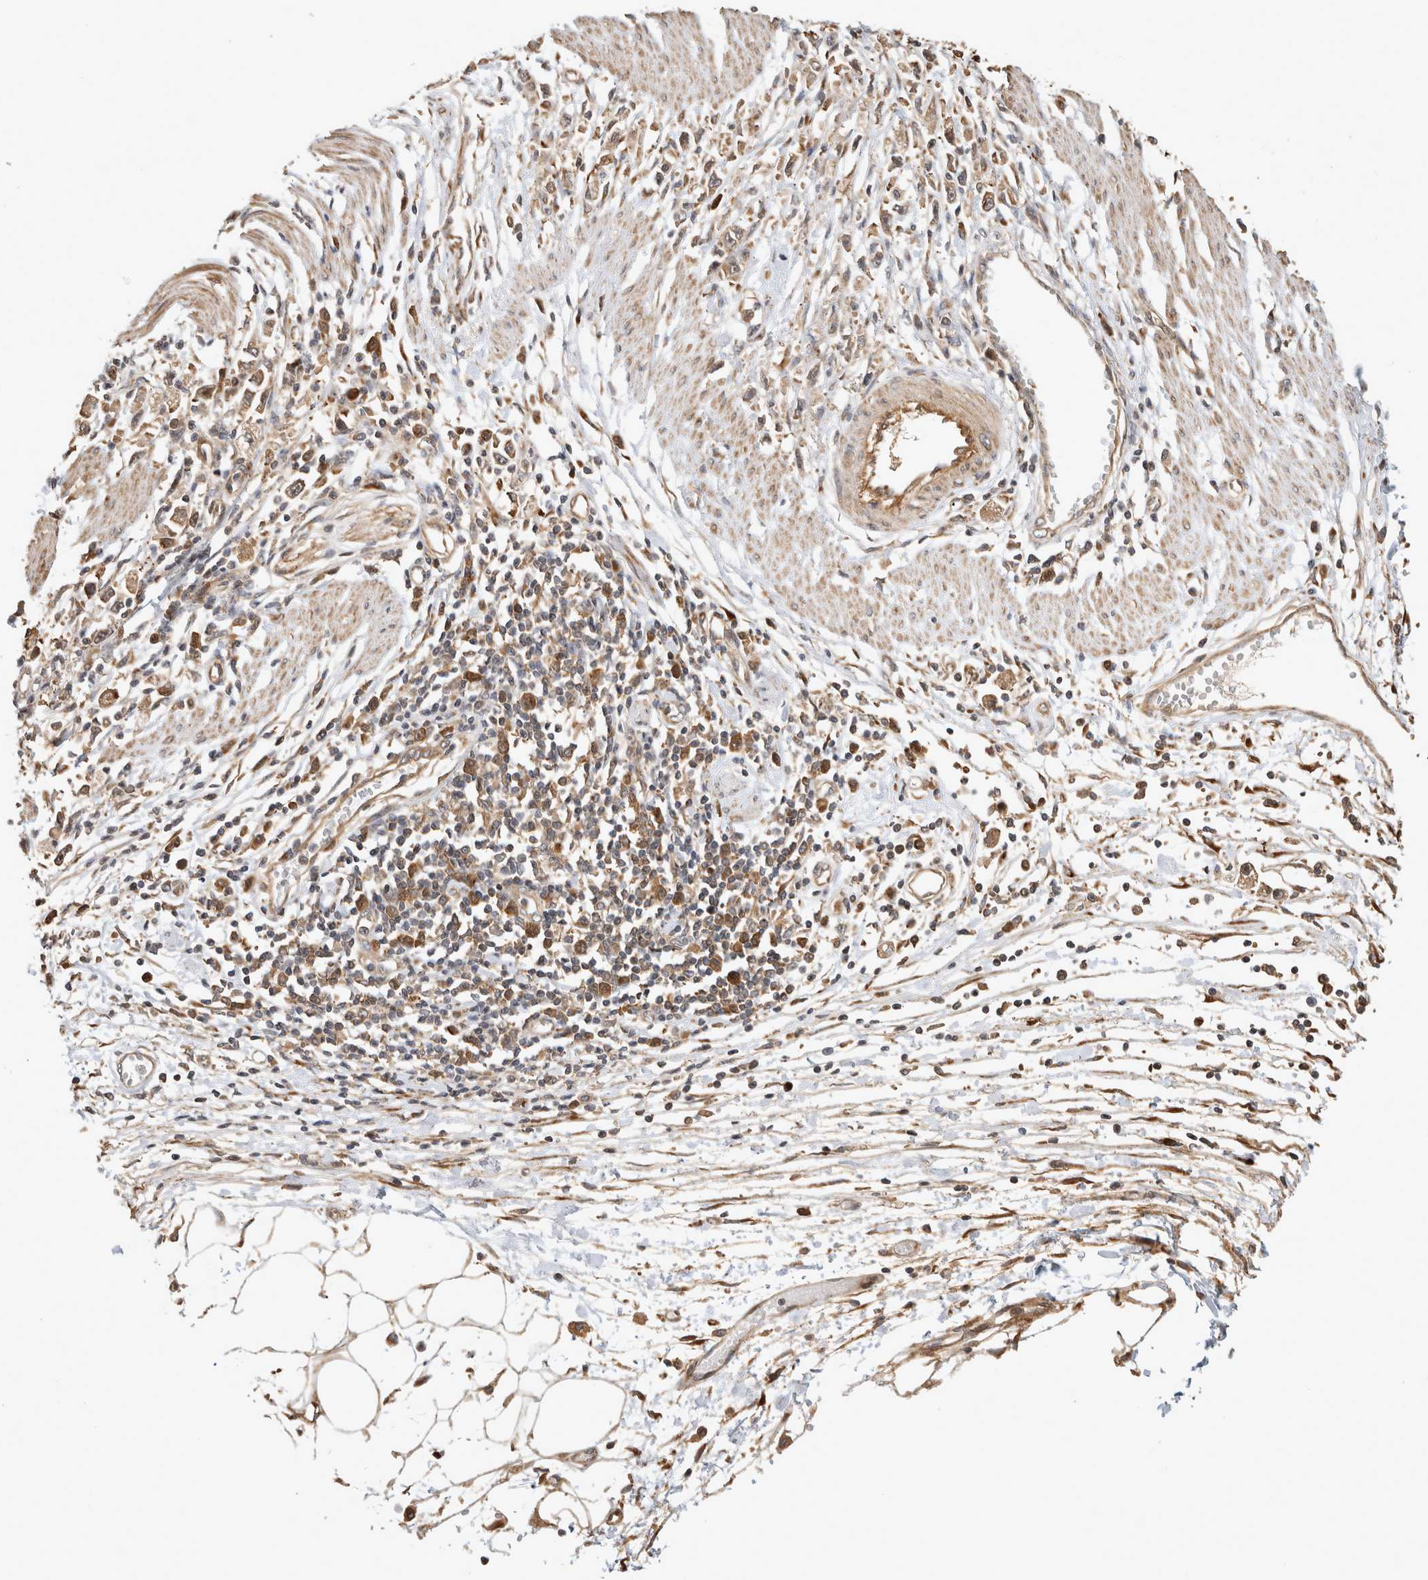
{"staining": {"intensity": "moderate", "quantity": ">75%", "location": "cytoplasmic/membranous"}, "tissue": "stomach cancer", "cell_type": "Tumor cells", "image_type": "cancer", "snomed": [{"axis": "morphology", "description": "Adenocarcinoma, NOS"}, {"axis": "topography", "description": "Stomach"}], "caption": "DAB (3,3'-diaminobenzidine) immunohistochemical staining of stomach adenocarcinoma demonstrates moderate cytoplasmic/membranous protein expression in approximately >75% of tumor cells. (DAB (3,3'-diaminobenzidine) IHC, brown staining for protein, blue staining for nuclei).", "gene": "PCDHB15", "patient": {"sex": "female", "age": 59}}